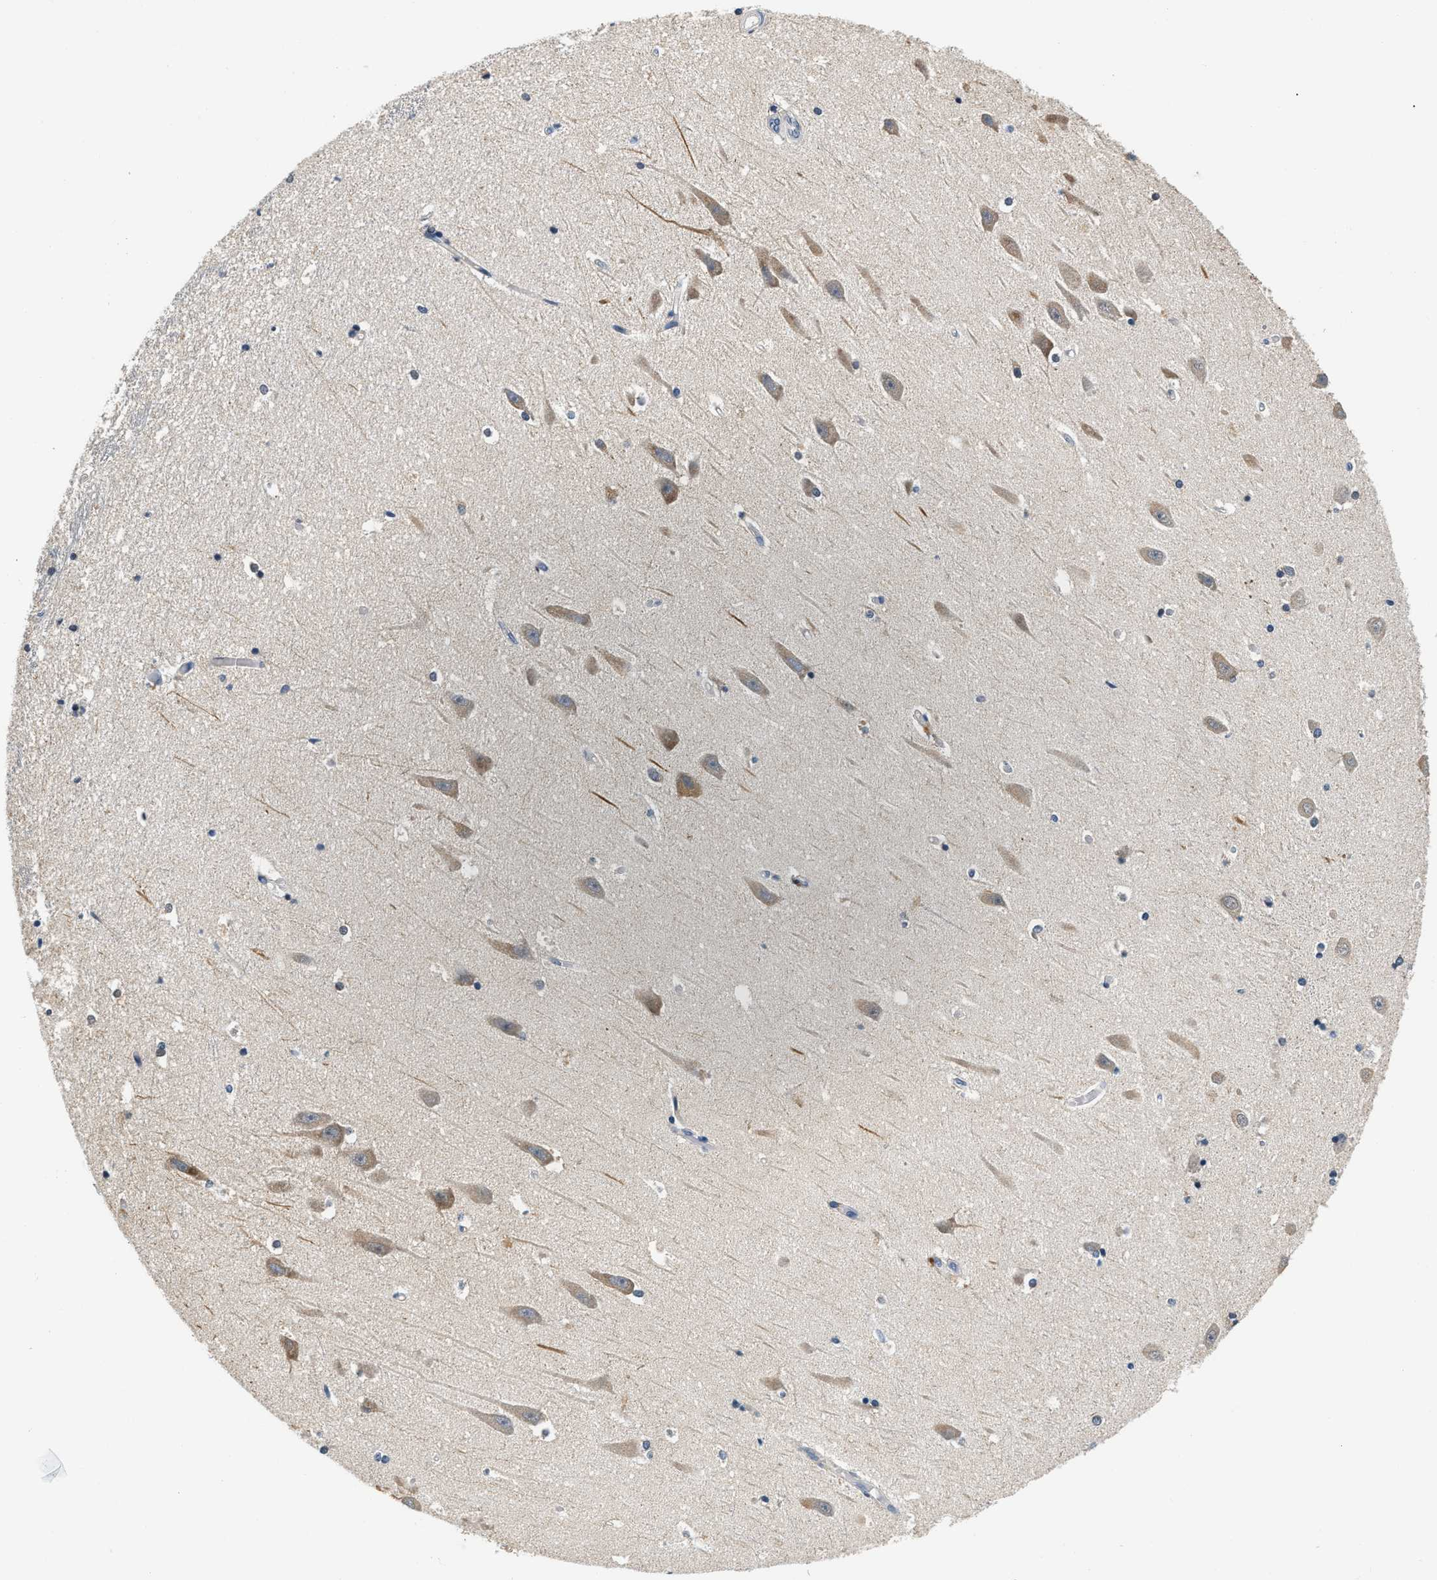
{"staining": {"intensity": "moderate", "quantity": "<25%", "location": "cytoplasmic/membranous"}, "tissue": "hippocampus", "cell_type": "Glial cells", "image_type": "normal", "snomed": [{"axis": "morphology", "description": "Normal tissue, NOS"}, {"axis": "topography", "description": "Hippocampus"}], "caption": "High-magnification brightfield microscopy of normal hippocampus stained with DAB (3,3'-diaminobenzidine) (brown) and counterstained with hematoxylin (blue). glial cells exhibit moderate cytoplasmic/membranous positivity is identified in approximately<25% of cells.", "gene": "YAE1", "patient": {"sex": "male", "age": 45}}